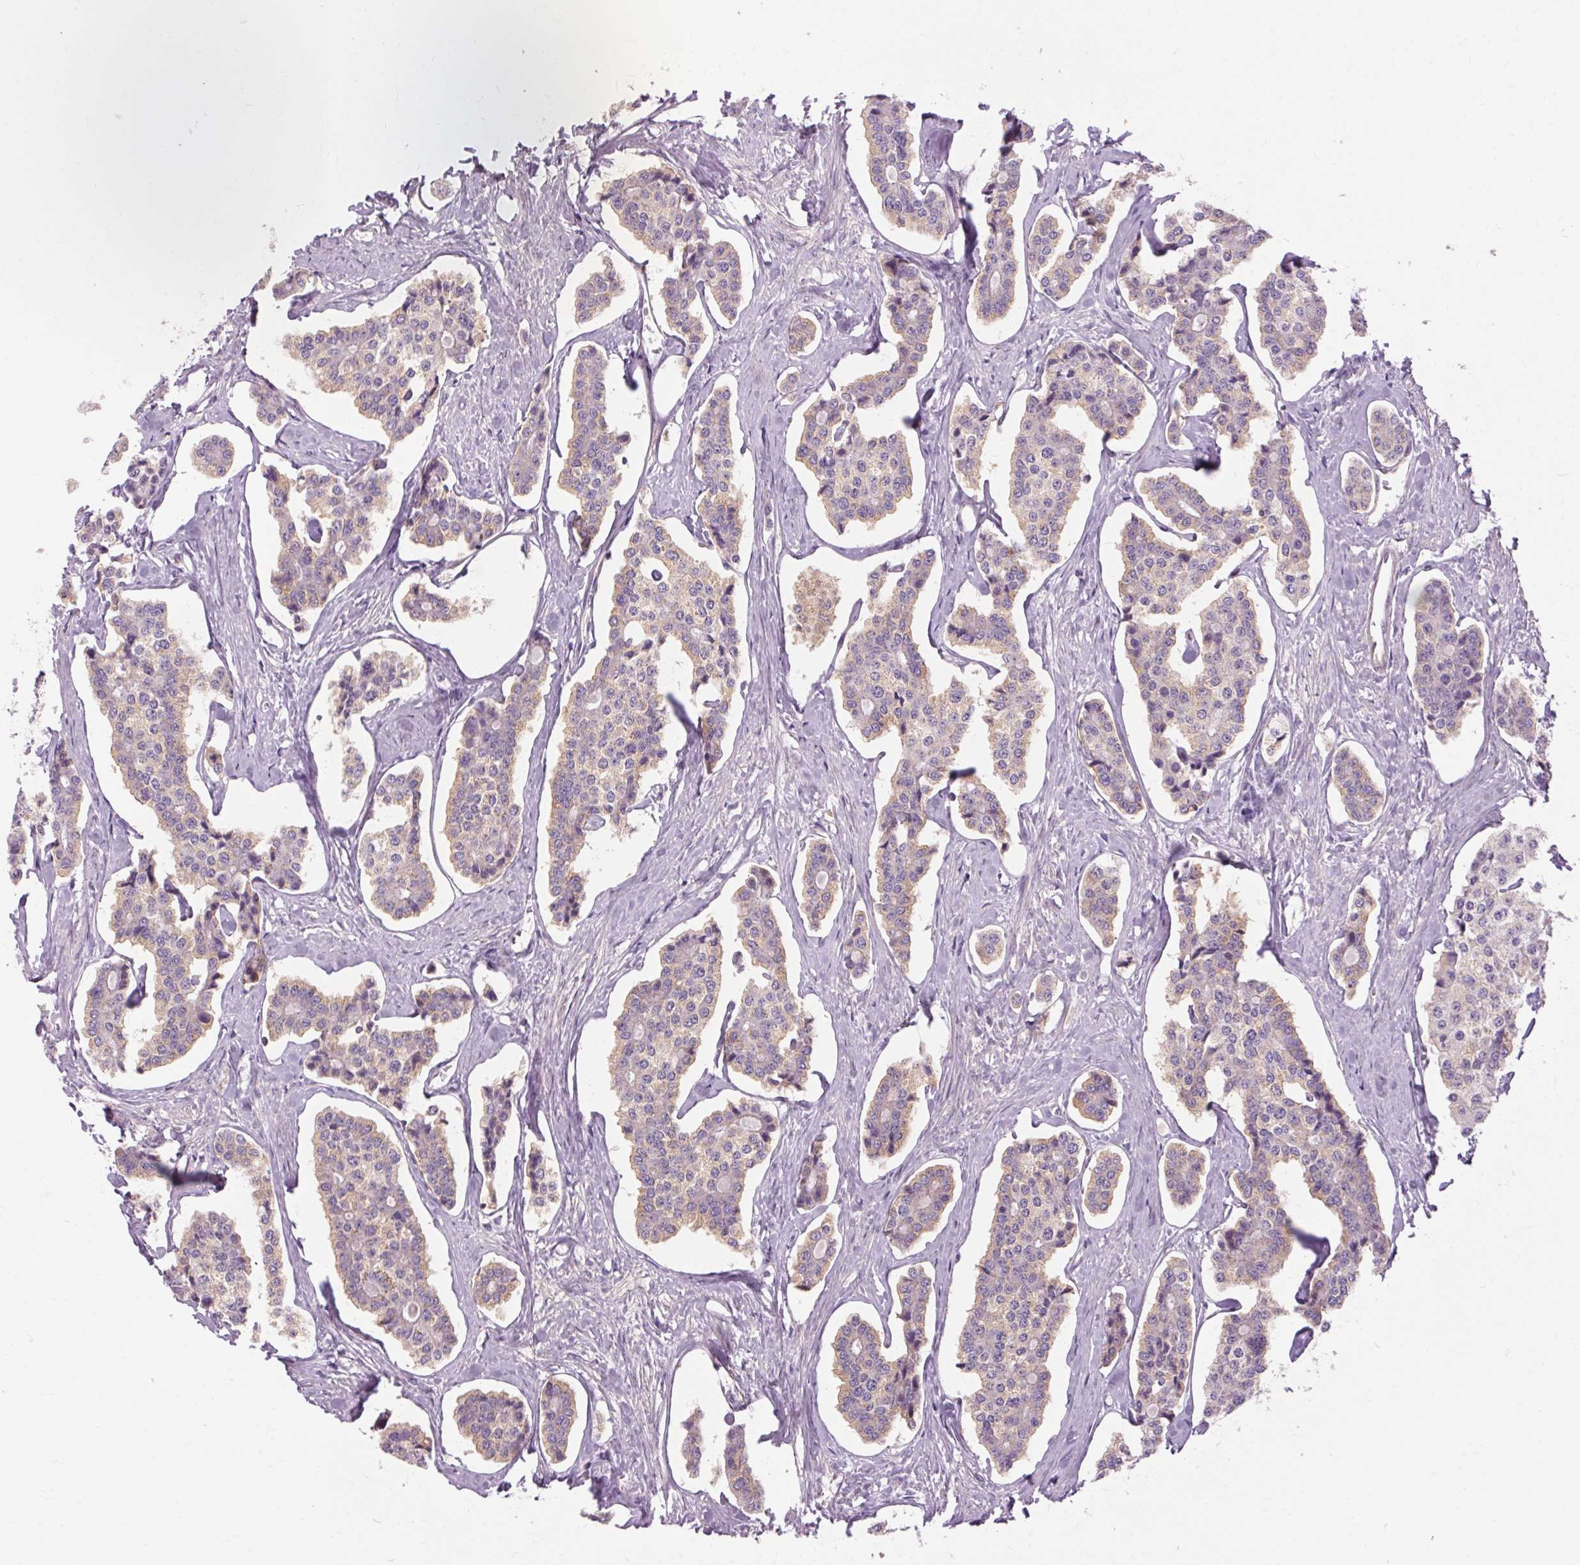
{"staining": {"intensity": "weak", "quantity": "25%-75%", "location": "cytoplasmic/membranous"}, "tissue": "carcinoid", "cell_type": "Tumor cells", "image_type": "cancer", "snomed": [{"axis": "morphology", "description": "Carcinoid, malignant, NOS"}, {"axis": "topography", "description": "Small intestine"}], "caption": "Weak cytoplasmic/membranous expression is identified in about 25%-75% of tumor cells in carcinoid. The protein of interest is shown in brown color, while the nuclei are stained blue.", "gene": "TM6SF1", "patient": {"sex": "female", "age": 65}}